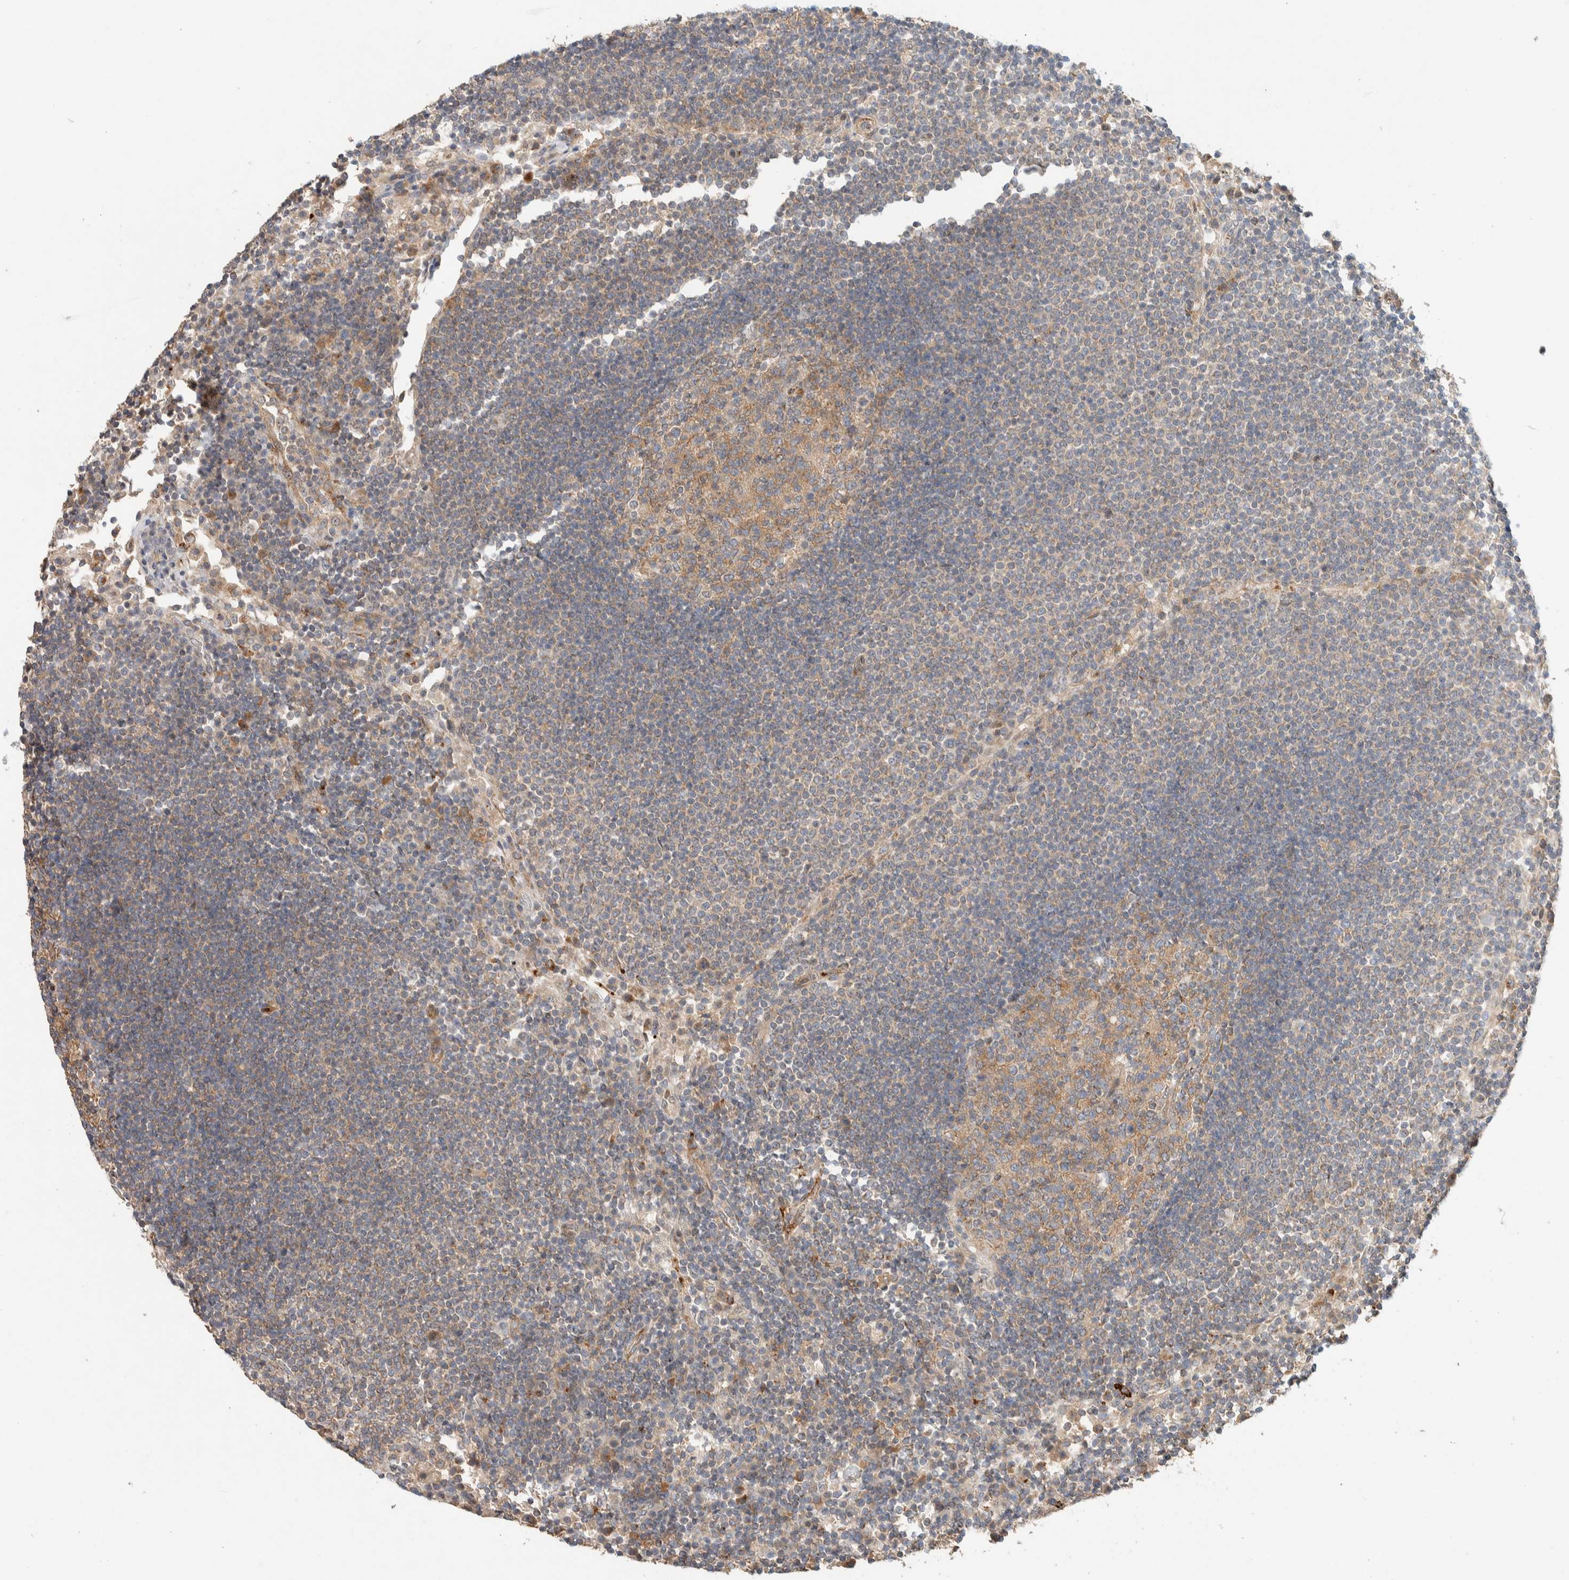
{"staining": {"intensity": "moderate", "quantity": ">75%", "location": "cytoplasmic/membranous"}, "tissue": "lymph node", "cell_type": "Germinal center cells", "image_type": "normal", "snomed": [{"axis": "morphology", "description": "Normal tissue, NOS"}, {"axis": "topography", "description": "Lymph node"}], "caption": "Normal lymph node was stained to show a protein in brown. There is medium levels of moderate cytoplasmic/membranous positivity in about >75% of germinal center cells.", "gene": "KIF9", "patient": {"sex": "female", "age": 53}}